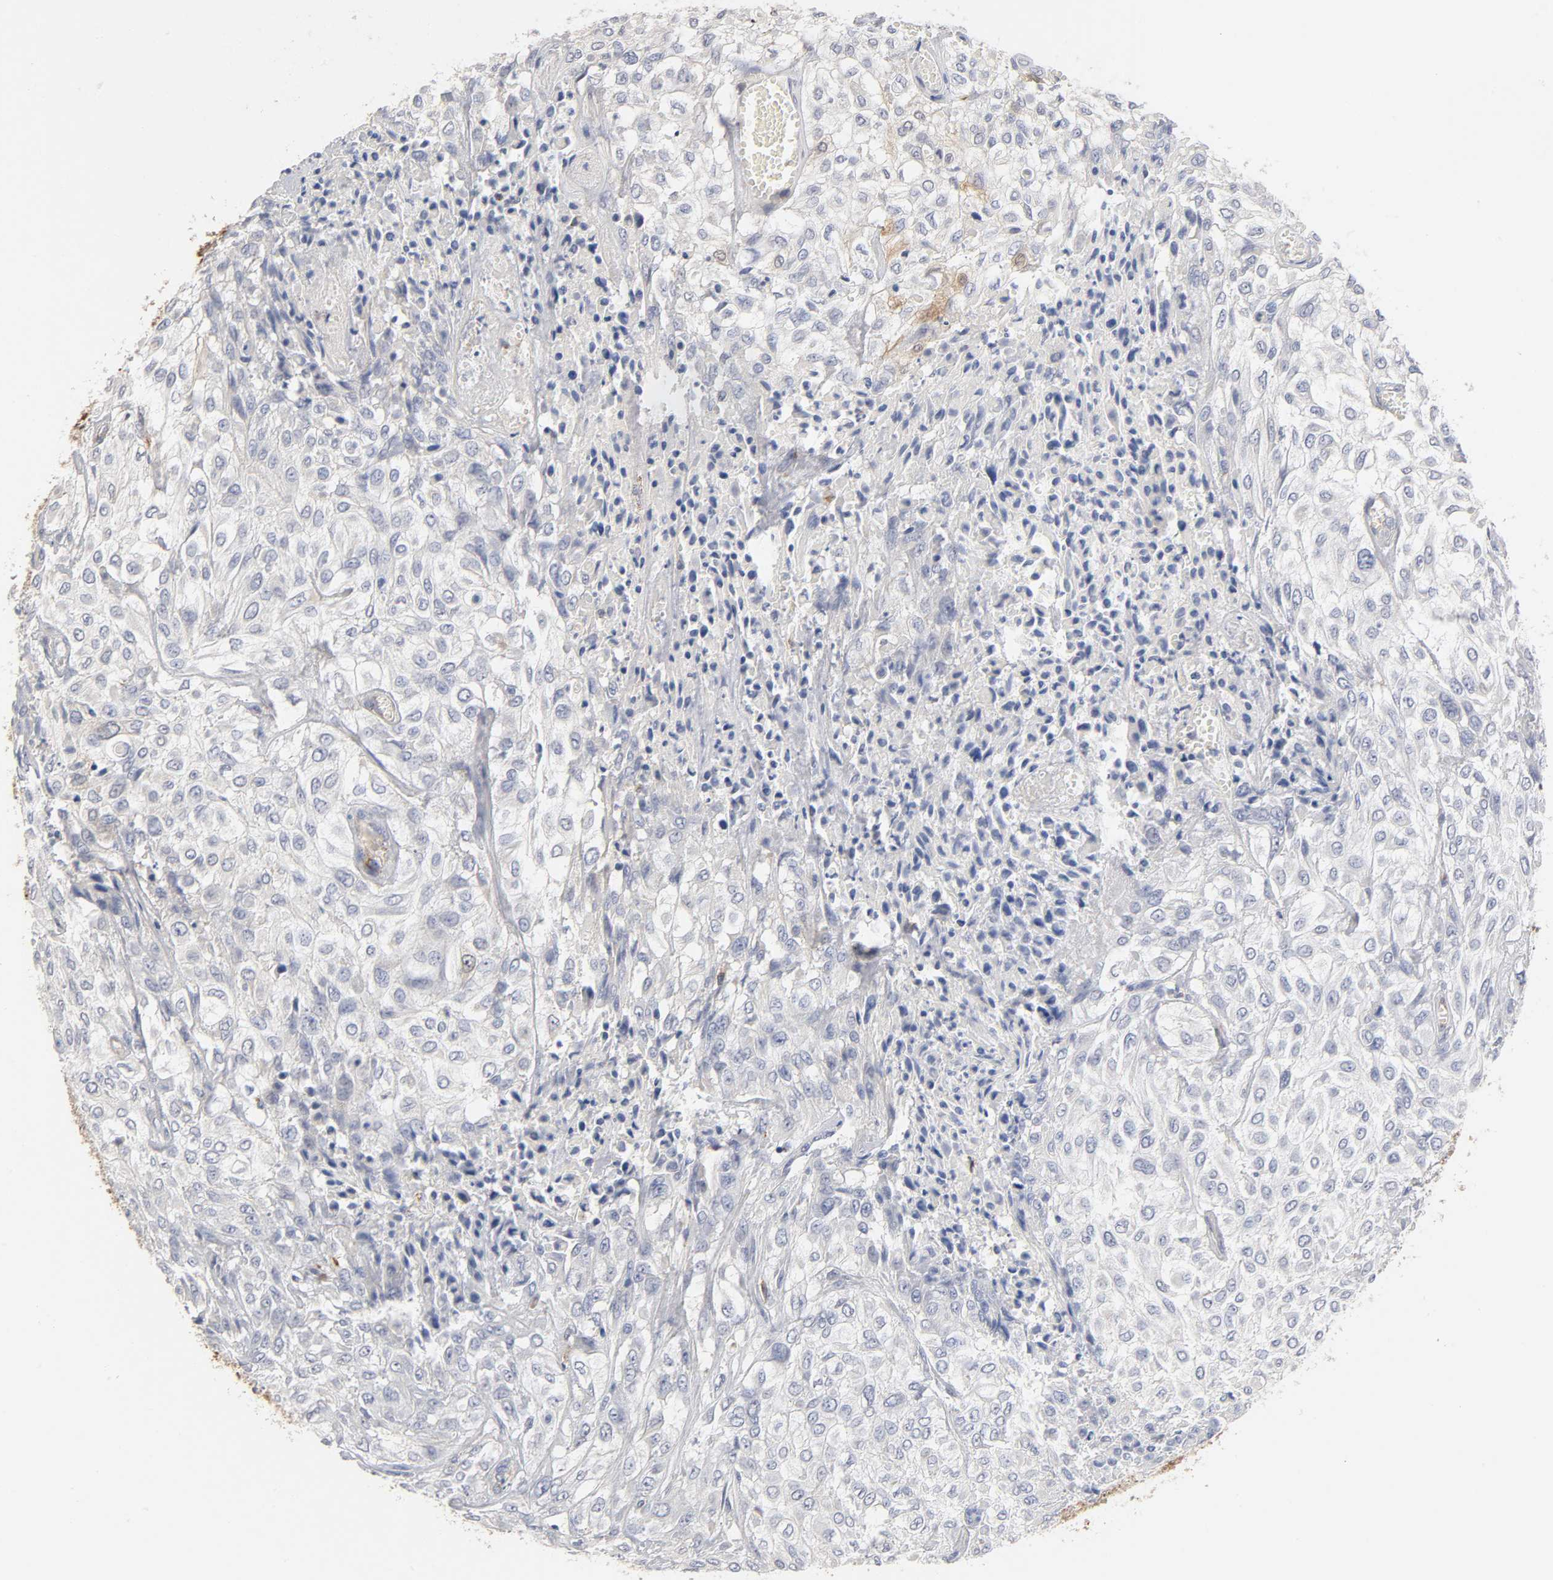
{"staining": {"intensity": "negative", "quantity": "none", "location": "none"}, "tissue": "urothelial cancer", "cell_type": "Tumor cells", "image_type": "cancer", "snomed": [{"axis": "morphology", "description": "Urothelial carcinoma, High grade"}, {"axis": "topography", "description": "Urinary bladder"}], "caption": "Tumor cells are negative for protein expression in human high-grade urothelial carcinoma.", "gene": "ISG15", "patient": {"sex": "male", "age": 57}}